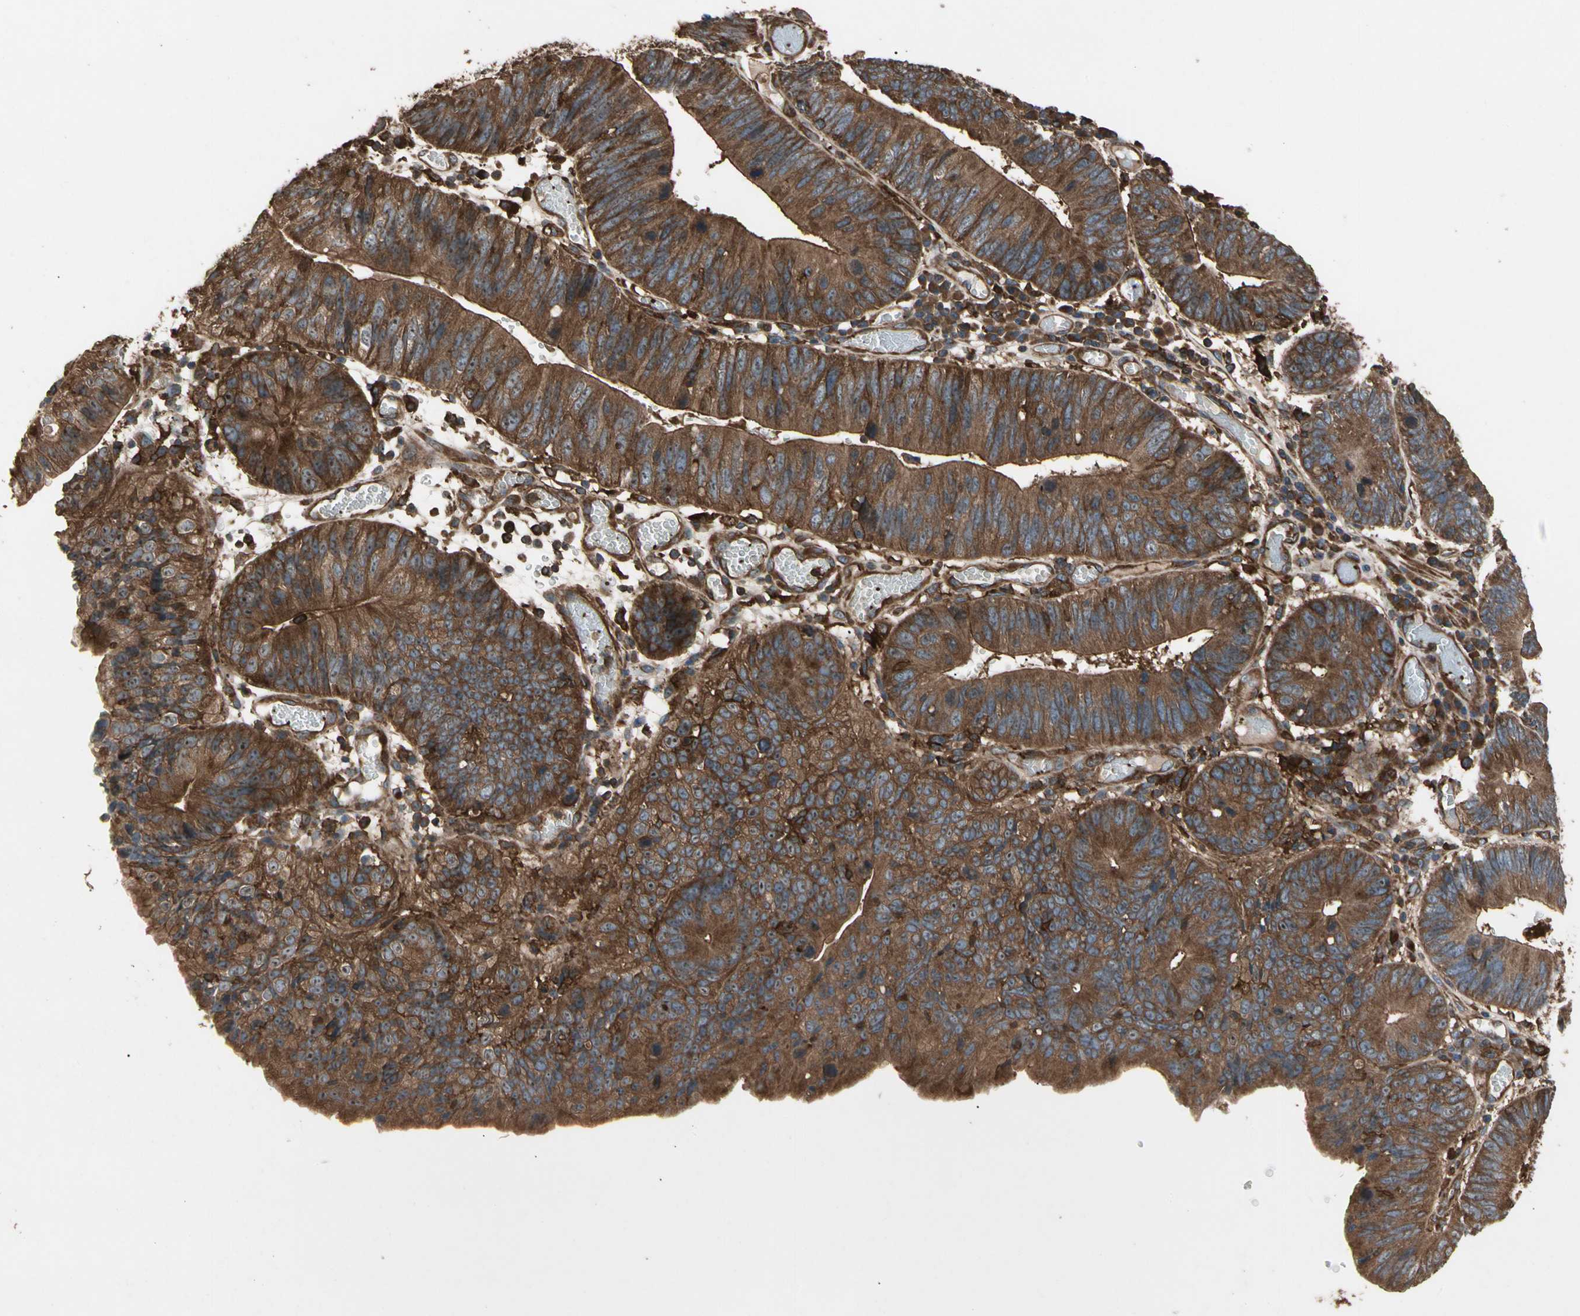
{"staining": {"intensity": "strong", "quantity": ">75%", "location": "cytoplasmic/membranous"}, "tissue": "stomach cancer", "cell_type": "Tumor cells", "image_type": "cancer", "snomed": [{"axis": "morphology", "description": "Adenocarcinoma, NOS"}, {"axis": "topography", "description": "Stomach"}], "caption": "Human stomach cancer (adenocarcinoma) stained with a brown dye reveals strong cytoplasmic/membranous positive staining in approximately >75% of tumor cells.", "gene": "AGBL2", "patient": {"sex": "male", "age": 59}}